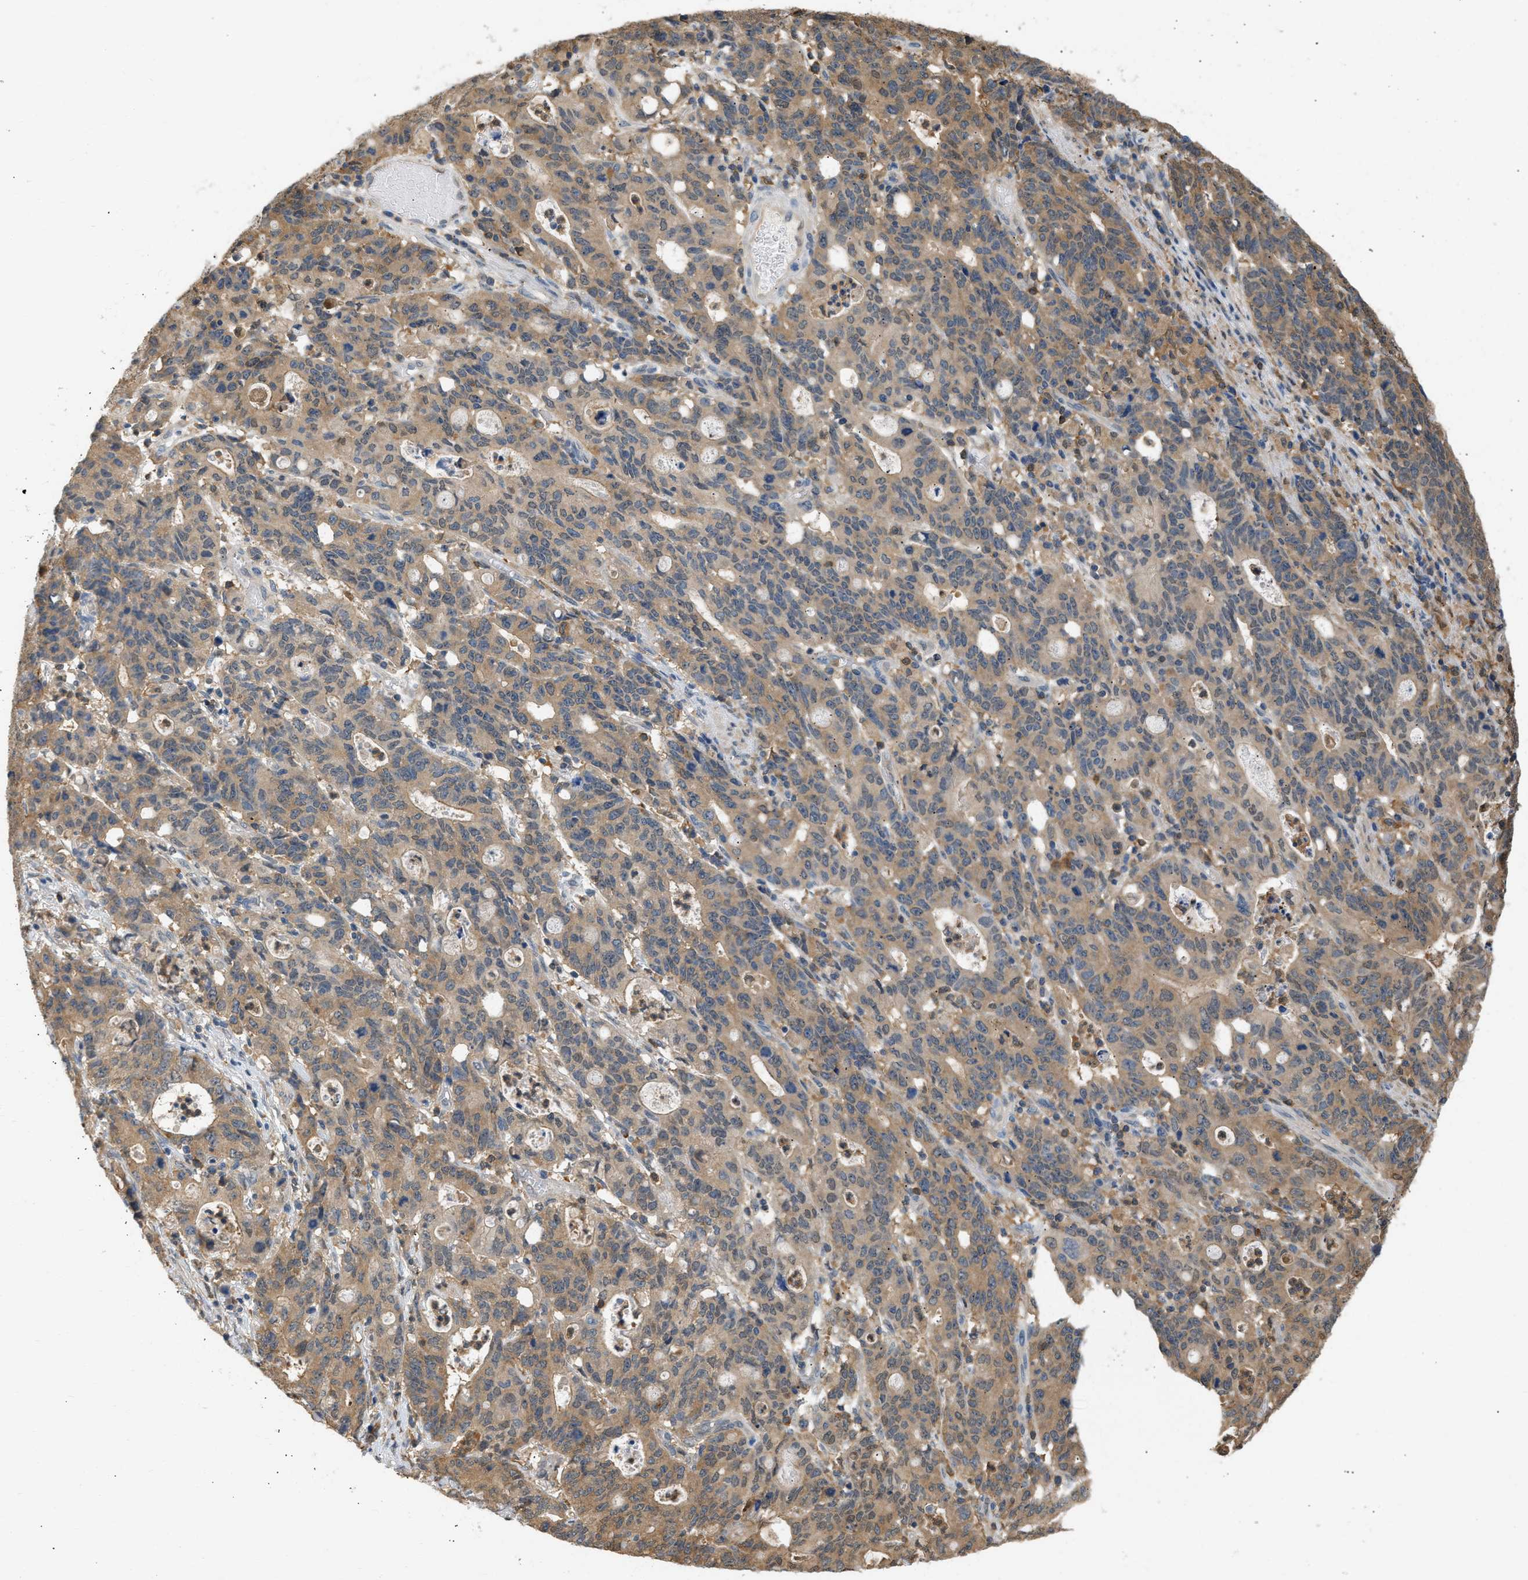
{"staining": {"intensity": "moderate", "quantity": ">75%", "location": "cytoplasmic/membranous"}, "tissue": "stomach cancer", "cell_type": "Tumor cells", "image_type": "cancer", "snomed": [{"axis": "morphology", "description": "Adenocarcinoma, NOS"}, {"axis": "topography", "description": "Stomach, upper"}], "caption": "Immunohistochemistry histopathology image of neoplastic tissue: adenocarcinoma (stomach) stained using IHC exhibits medium levels of moderate protein expression localized specifically in the cytoplasmic/membranous of tumor cells, appearing as a cytoplasmic/membranous brown color.", "gene": "ENO1", "patient": {"sex": "male", "age": 69}}